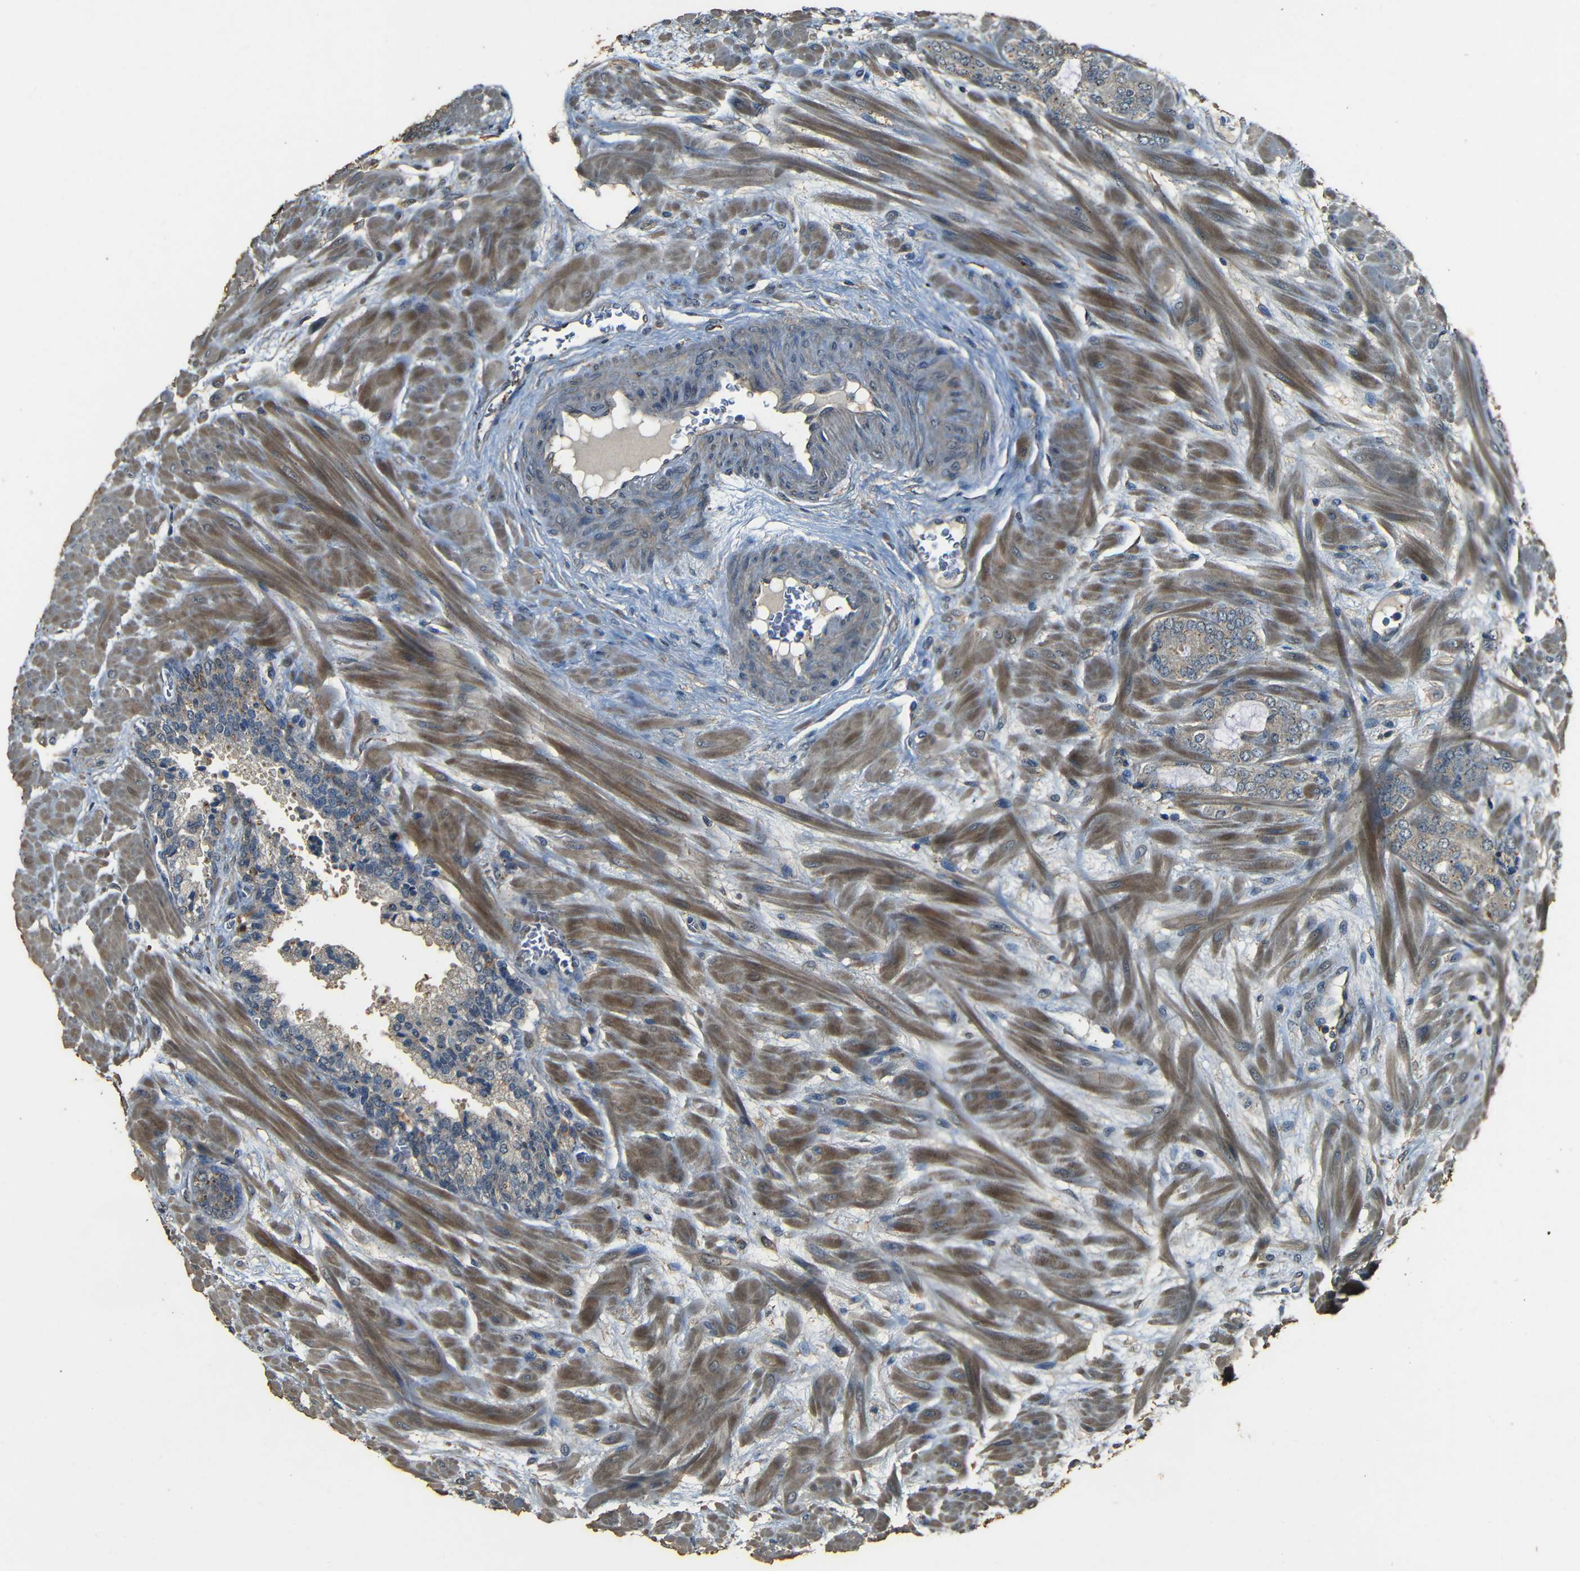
{"staining": {"intensity": "moderate", "quantity": "<25%", "location": "cytoplasmic/membranous"}, "tissue": "prostate cancer", "cell_type": "Tumor cells", "image_type": "cancer", "snomed": [{"axis": "morphology", "description": "Adenocarcinoma, Low grade"}, {"axis": "topography", "description": "Prostate"}], "caption": "An immunohistochemistry (IHC) histopathology image of tumor tissue is shown. Protein staining in brown labels moderate cytoplasmic/membranous positivity in prostate cancer within tumor cells.", "gene": "PDE5A", "patient": {"sex": "male", "age": 63}}